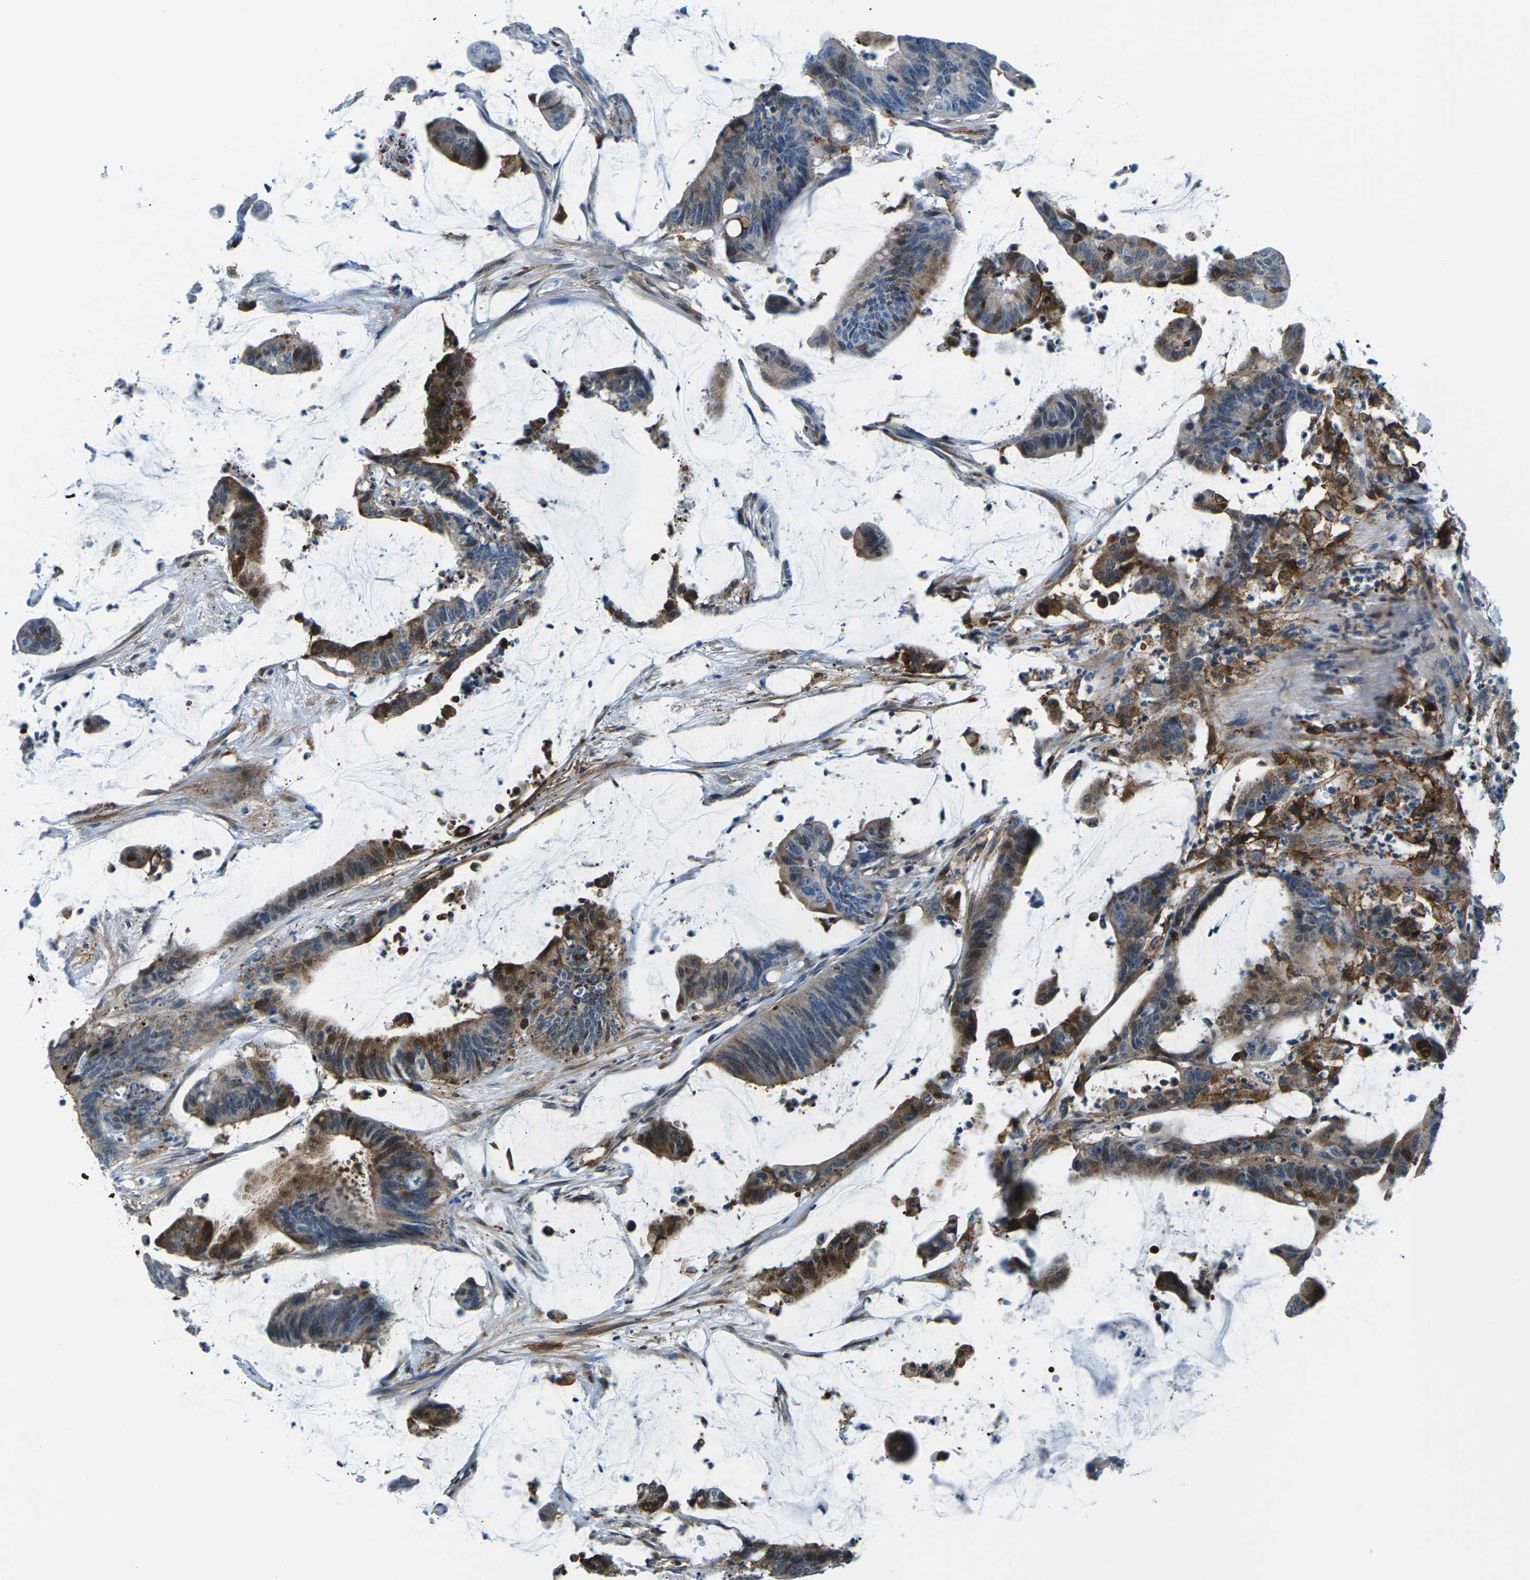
{"staining": {"intensity": "moderate", "quantity": "25%-75%", "location": "cytoplasmic/membranous"}, "tissue": "colorectal cancer", "cell_type": "Tumor cells", "image_type": "cancer", "snomed": [{"axis": "morphology", "description": "Adenocarcinoma, NOS"}, {"axis": "topography", "description": "Rectum"}], "caption": "Approximately 25%-75% of tumor cells in colorectal adenocarcinoma show moderate cytoplasmic/membranous protein expression as visualized by brown immunohistochemical staining.", "gene": "SOCS4", "patient": {"sex": "female", "age": 66}}